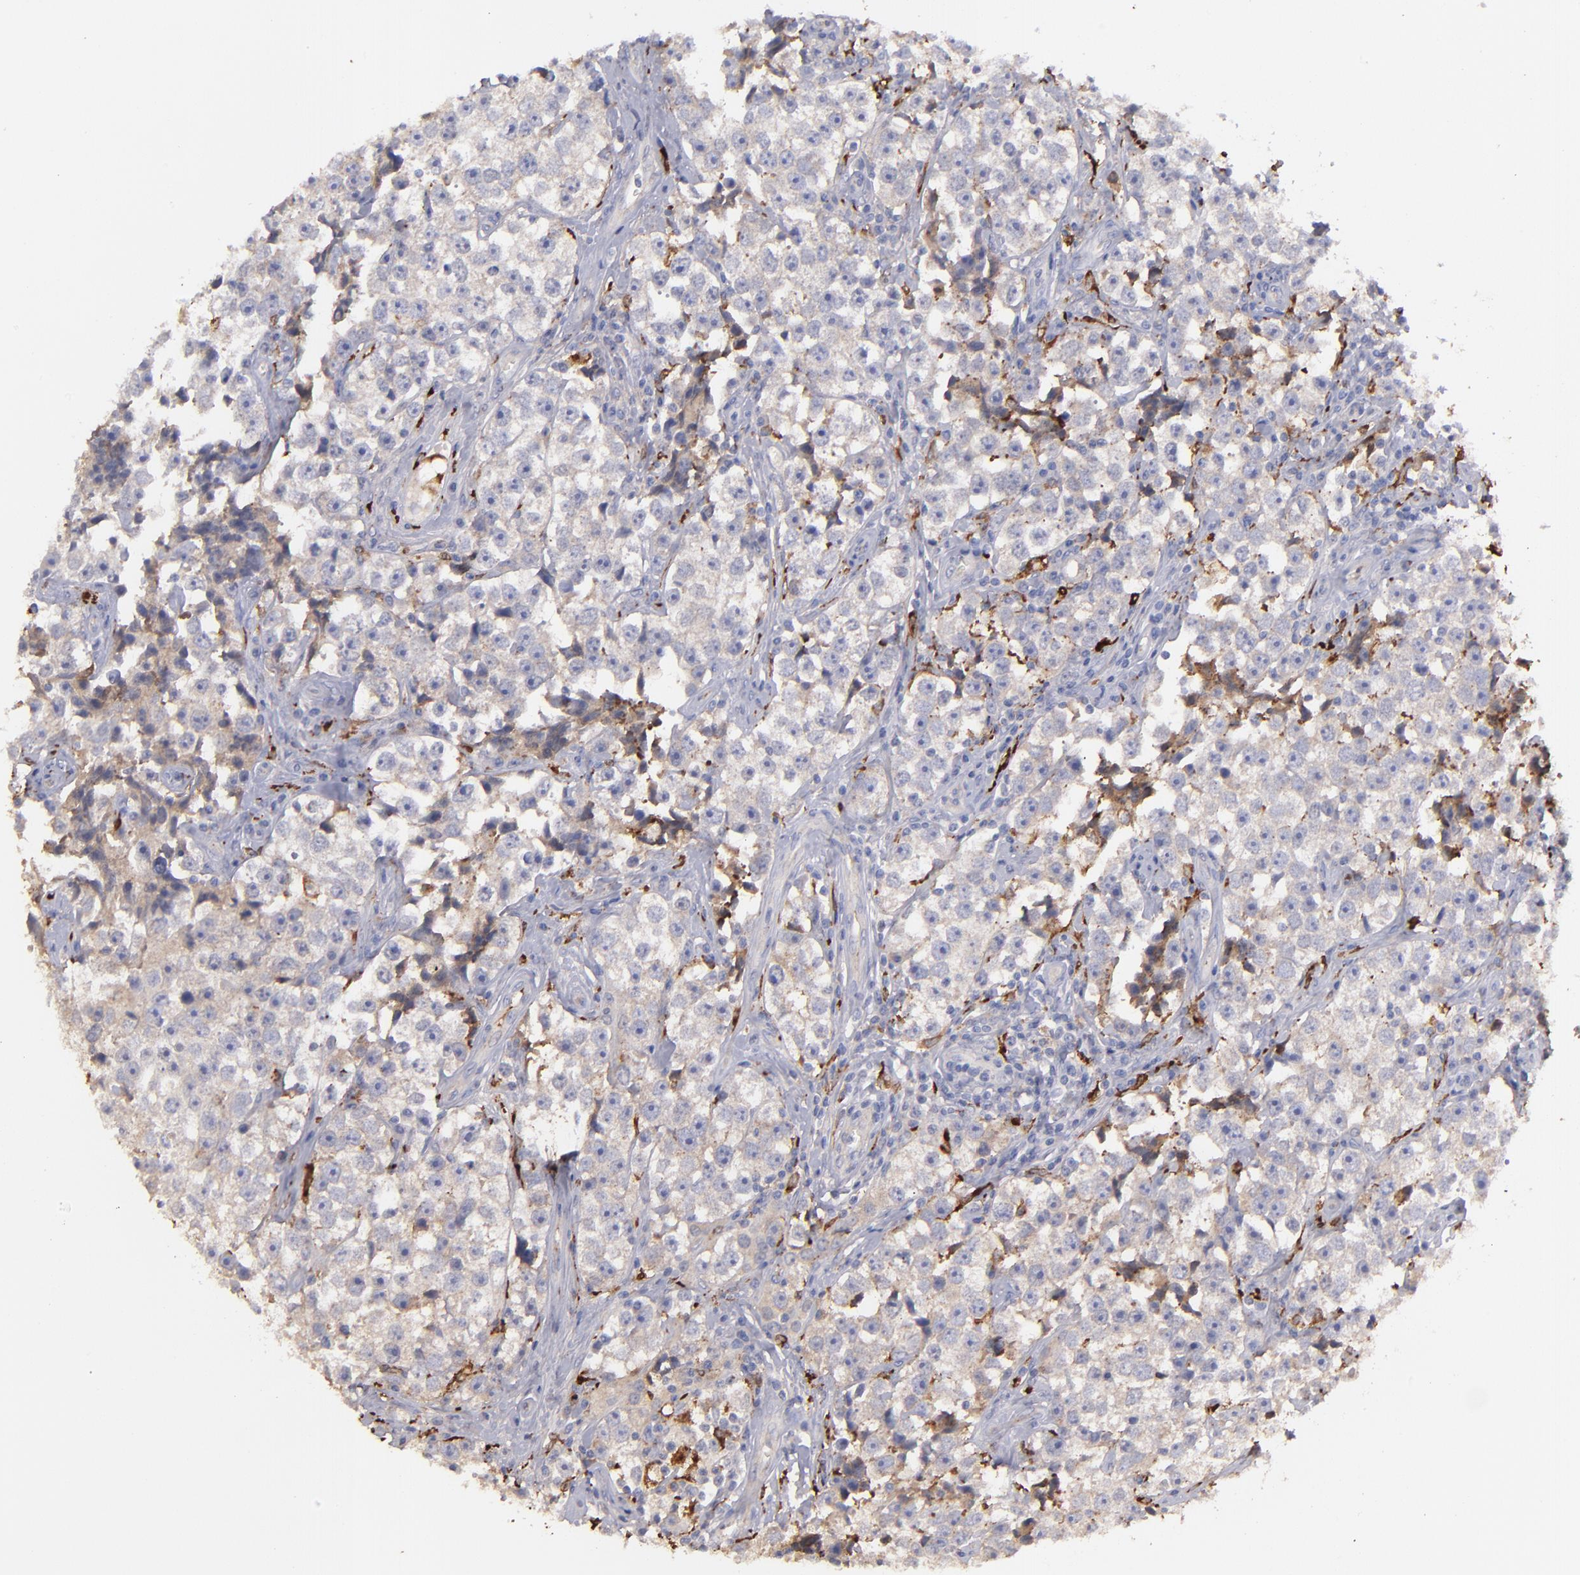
{"staining": {"intensity": "weak", "quantity": "<25%", "location": "cytoplasmic/membranous"}, "tissue": "testis cancer", "cell_type": "Tumor cells", "image_type": "cancer", "snomed": [{"axis": "morphology", "description": "Seminoma, NOS"}, {"axis": "topography", "description": "Testis"}], "caption": "Tumor cells show no significant protein positivity in testis cancer (seminoma). (DAB (3,3'-diaminobenzidine) immunohistochemistry visualized using brightfield microscopy, high magnification).", "gene": "C1QA", "patient": {"sex": "male", "age": 32}}